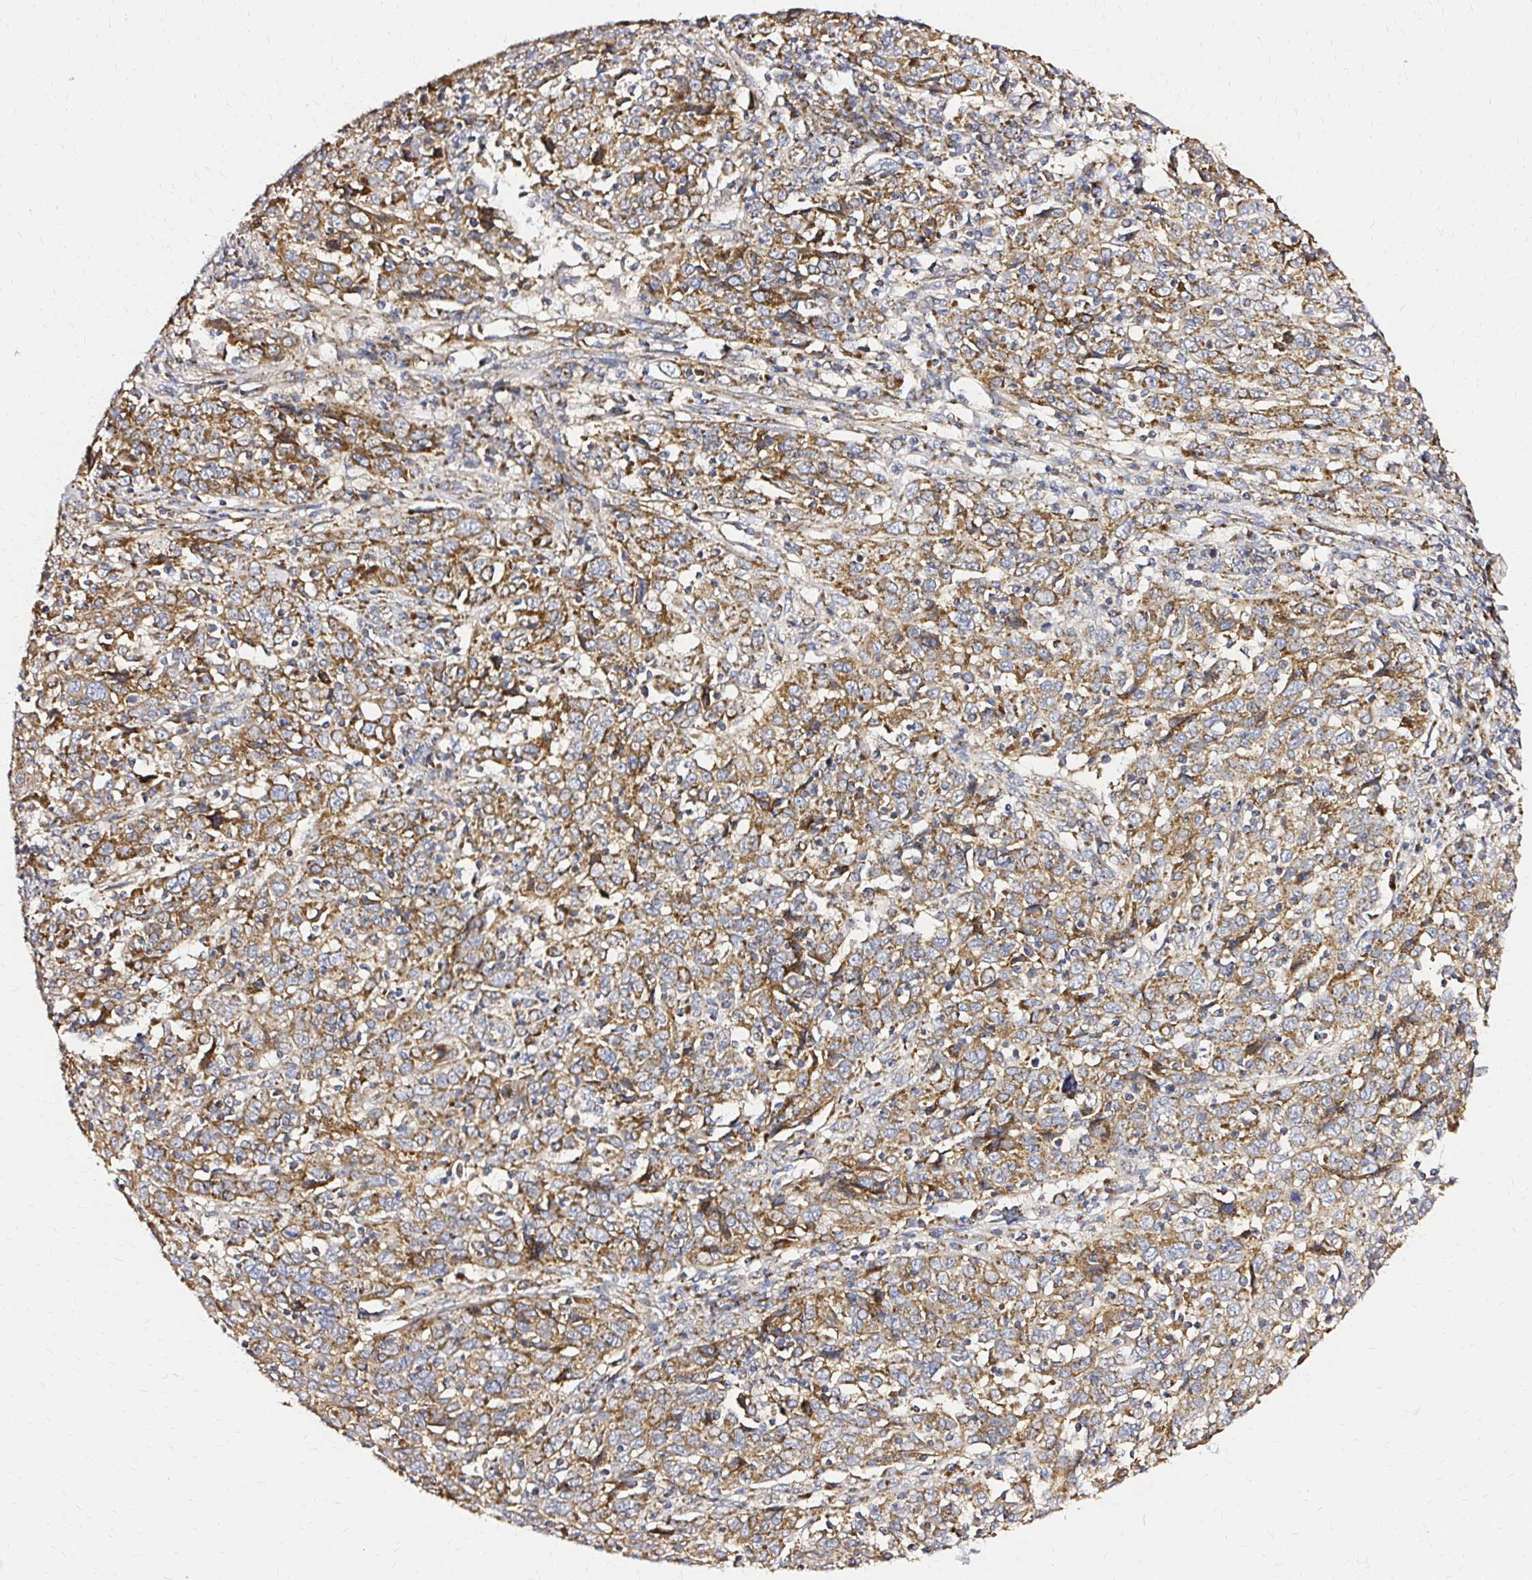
{"staining": {"intensity": "moderate", "quantity": ">75%", "location": "cytoplasmic/membranous"}, "tissue": "cervical cancer", "cell_type": "Tumor cells", "image_type": "cancer", "snomed": [{"axis": "morphology", "description": "Squamous cell carcinoma, NOS"}, {"axis": "topography", "description": "Cervix"}], "caption": "DAB immunohistochemical staining of human cervical cancer reveals moderate cytoplasmic/membranous protein staining in approximately >75% of tumor cells.", "gene": "MRPL13", "patient": {"sex": "female", "age": 46}}